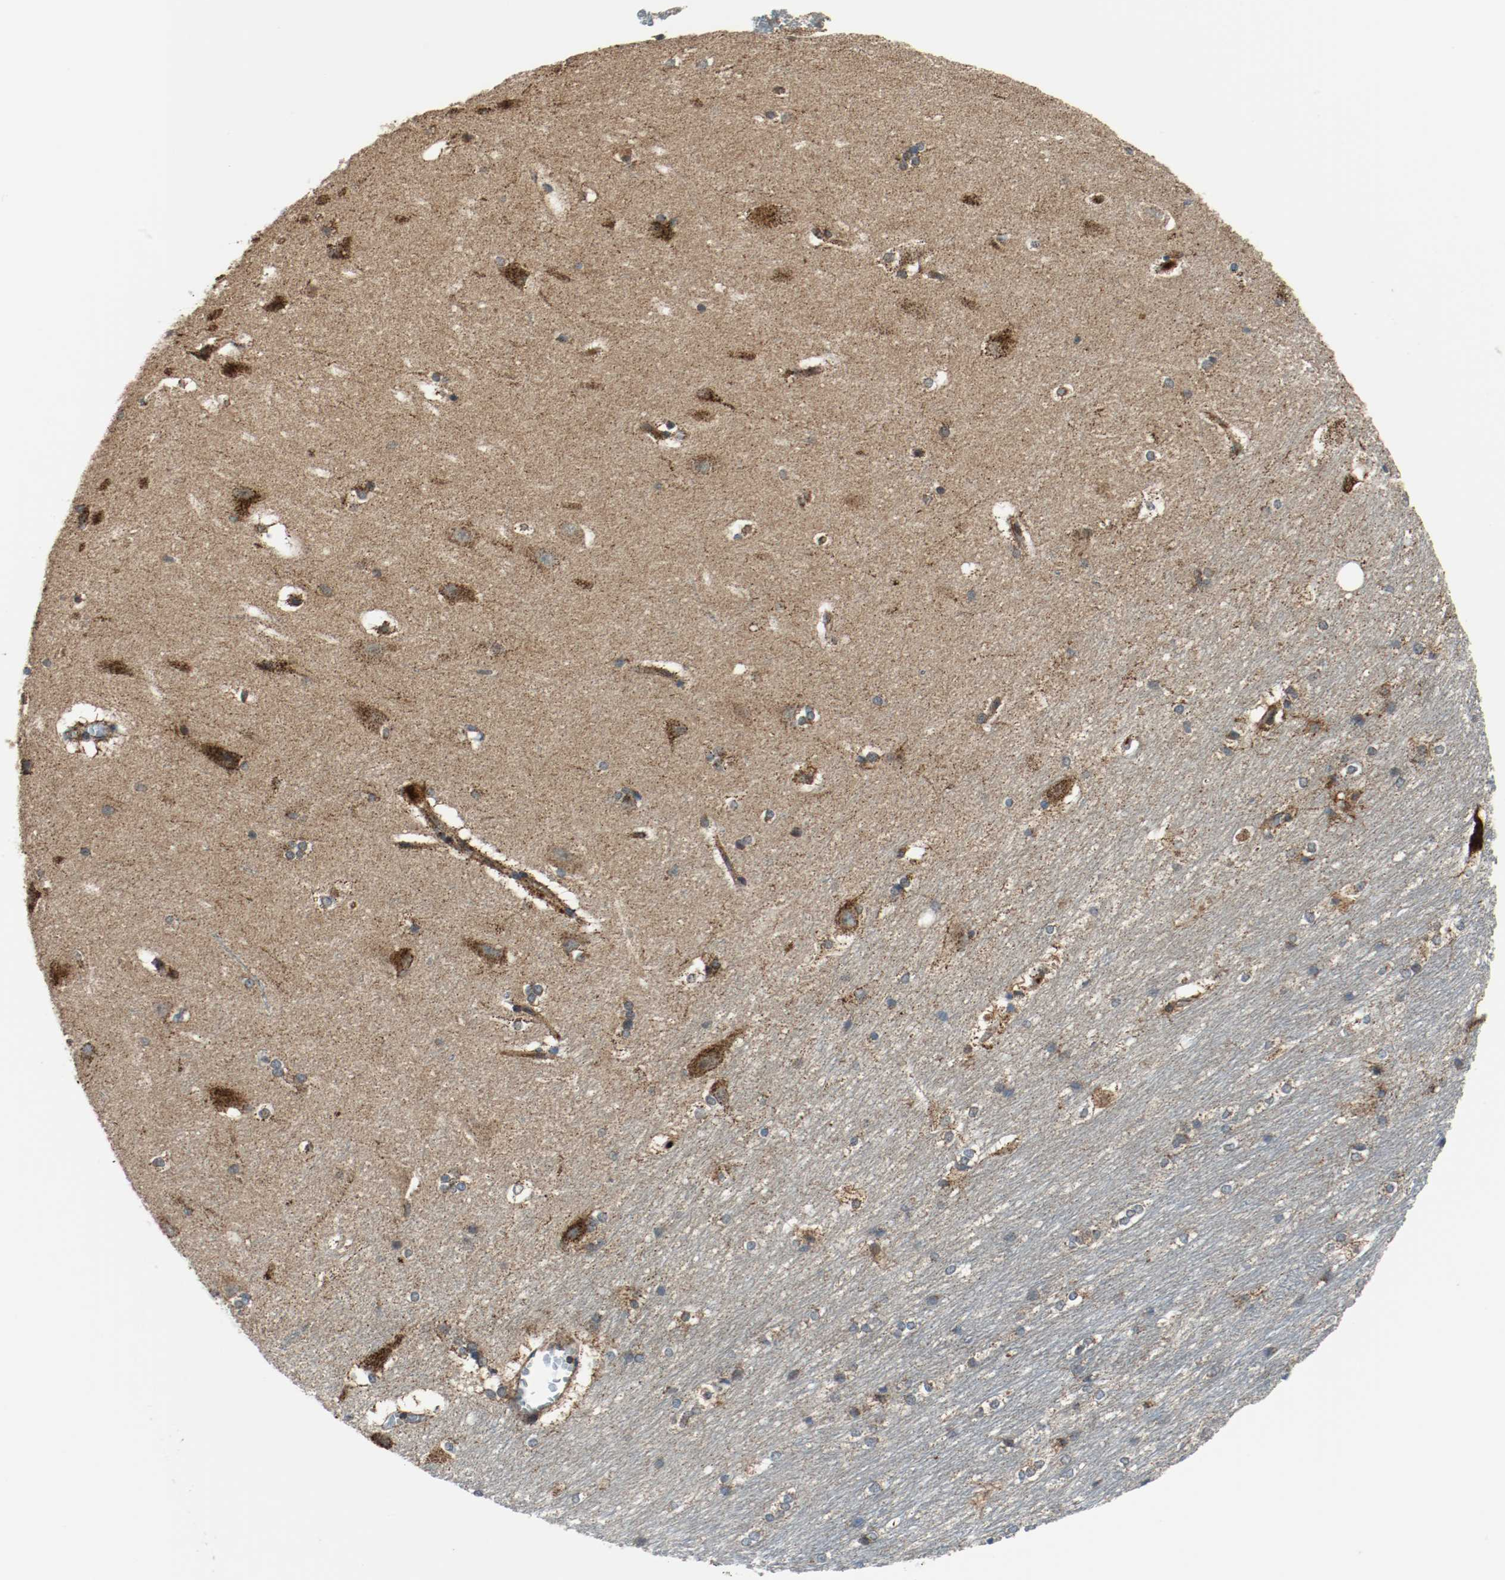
{"staining": {"intensity": "moderate", "quantity": ">75%", "location": "cytoplasmic/membranous"}, "tissue": "hippocampus", "cell_type": "Glial cells", "image_type": "normal", "snomed": [{"axis": "morphology", "description": "Normal tissue, NOS"}, {"axis": "topography", "description": "Hippocampus"}], "caption": "This histopathology image displays IHC staining of unremarkable human hippocampus, with medium moderate cytoplasmic/membranous staining in approximately >75% of glial cells.", "gene": "TXNRD1", "patient": {"sex": "female", "age": 19}}